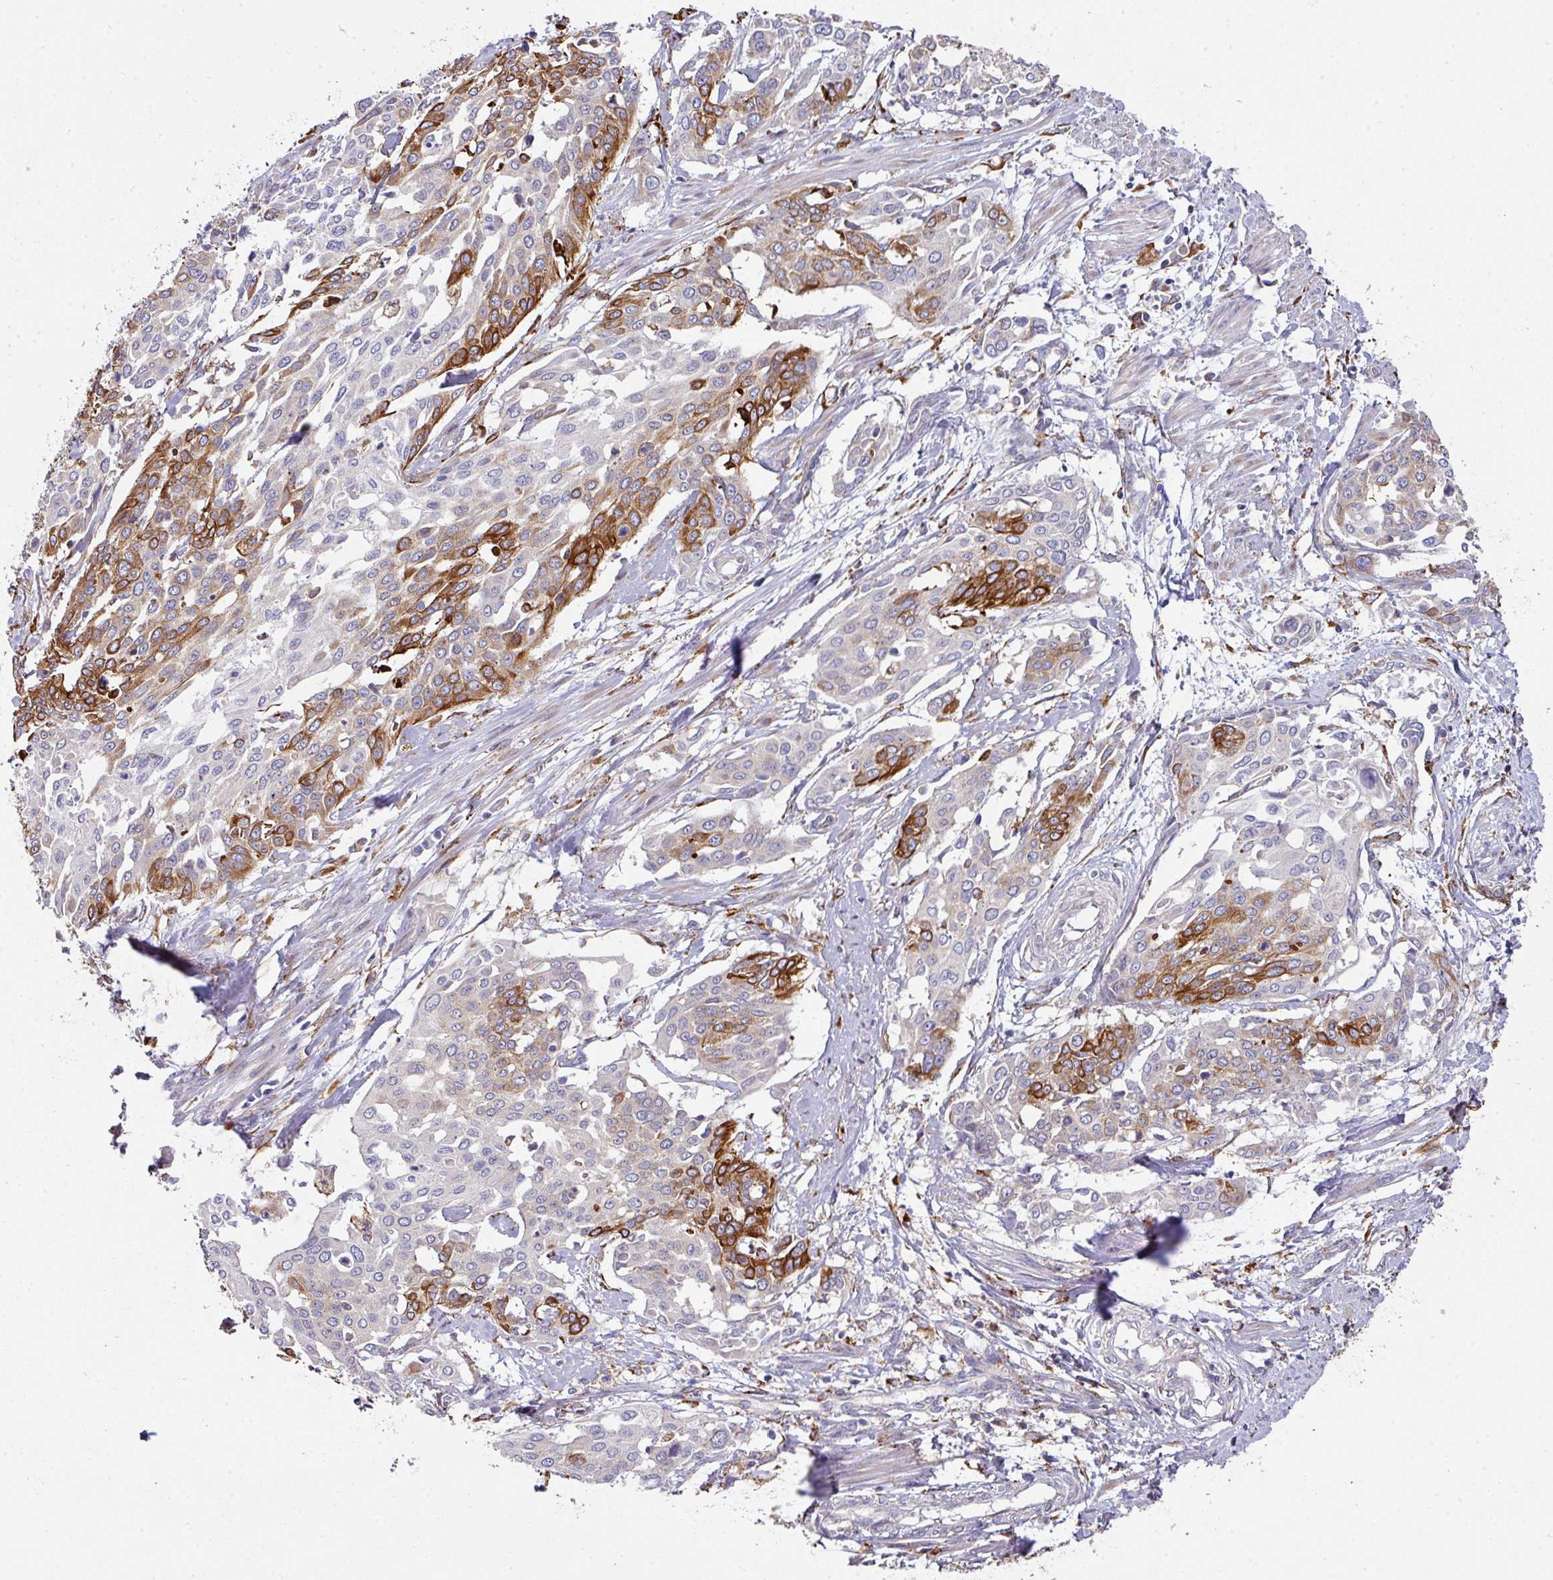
{"staining": {"intensity": "strong", "quantity": "<25%", "location": "cytoplasmic/membranous"}, "tissue": "cervical cancer", "cell_type": "Tumor cells", "image_type": "cancer", "snomed": [{"axis": "morphology", "description": "Squamous cell carcinoma, NOS"}, {"axis": "topography", "description": "Cervix"}], "caption": "There is medium levels of strong cytoplasmic/membranous staining in tumor cells of cervical squamous cell carcinoma, as demonstrated by immunohistochemical staining (brown color).", "gene": "ZNF268", "patient": {"sex": "female", "age": 44}}